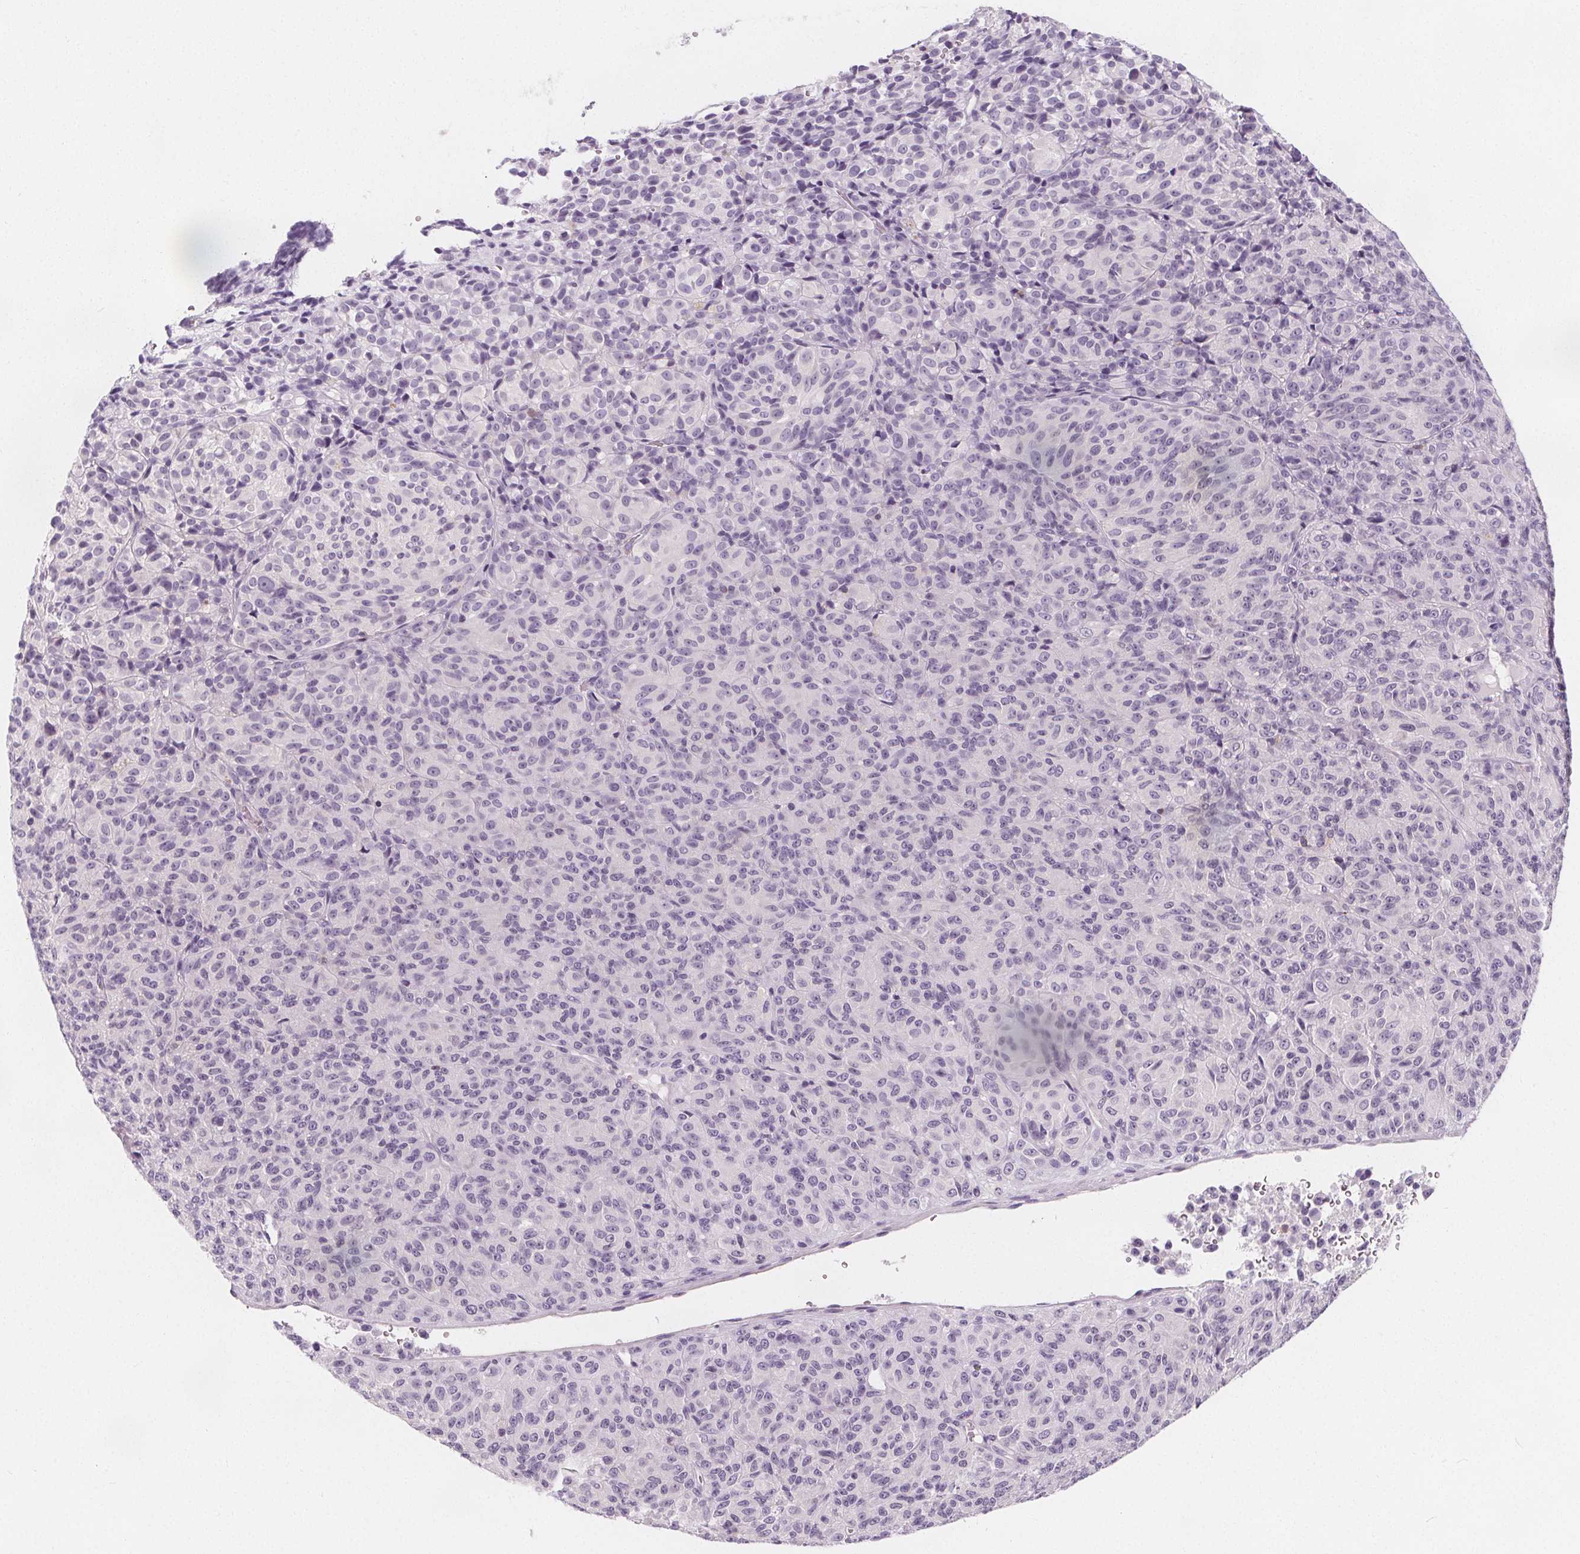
{"staining": {"intensity": "negative", "quantity": "none", "location": "none"}, "tissue": "melanoma", "cell_type": "Tumor cells", "image_type": "cancer", "snomed": [{"axis": "morphology", "description": "Malignant melanoma, Metastatic site"}, {"axis": "topography", "description": "Brain"}], "caption": "Malignant melanoma (metastatic site) was stained to show a protein in brown. There is no significant positivity in tumor cells.", "gene": "UGP2", "patient": {"sex": "female", "age": 56}}